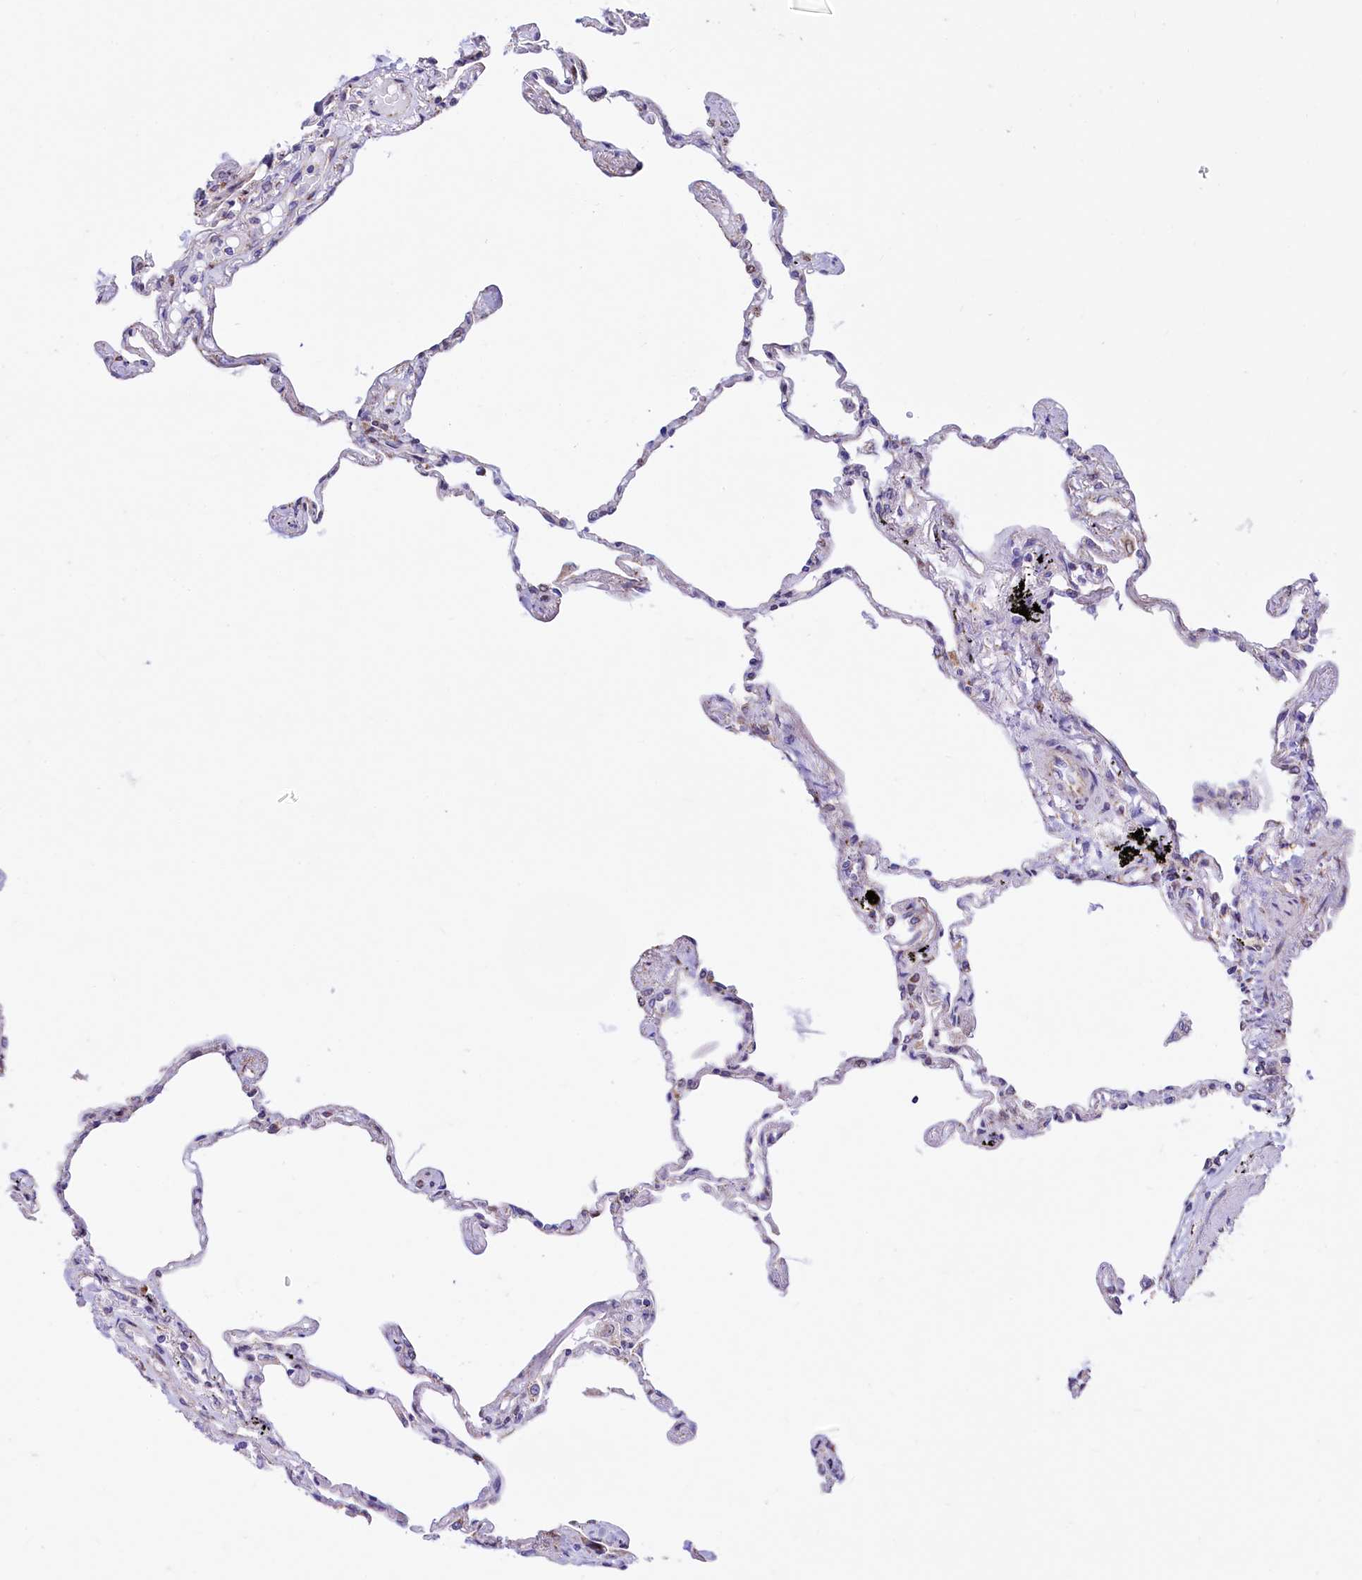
{"staining": {"intensity": "moderate", "quantity": "<25%", "location": "cytoplasmic/membranous"}, "tissue": "lung", "cell_type": "Alveolar cells", "image_type": "normal", "snomed": [{"axis": "morphology", "description": "Normal tissue, NOS"}, {"axis": "topography", "description": "Lung"}], "caption": "Immunohistochemical staining of benign human lung displays <25% levels of moderate cytoplasmic/membranous protein expression in approximately <25% of alveolar cells. (DAB (3,3'-diaminobenzidine) = brown stain, brightfield microscopy at high magnification).", "gene": "VWCE", "patient": {"sex": "female", "age": 67}}